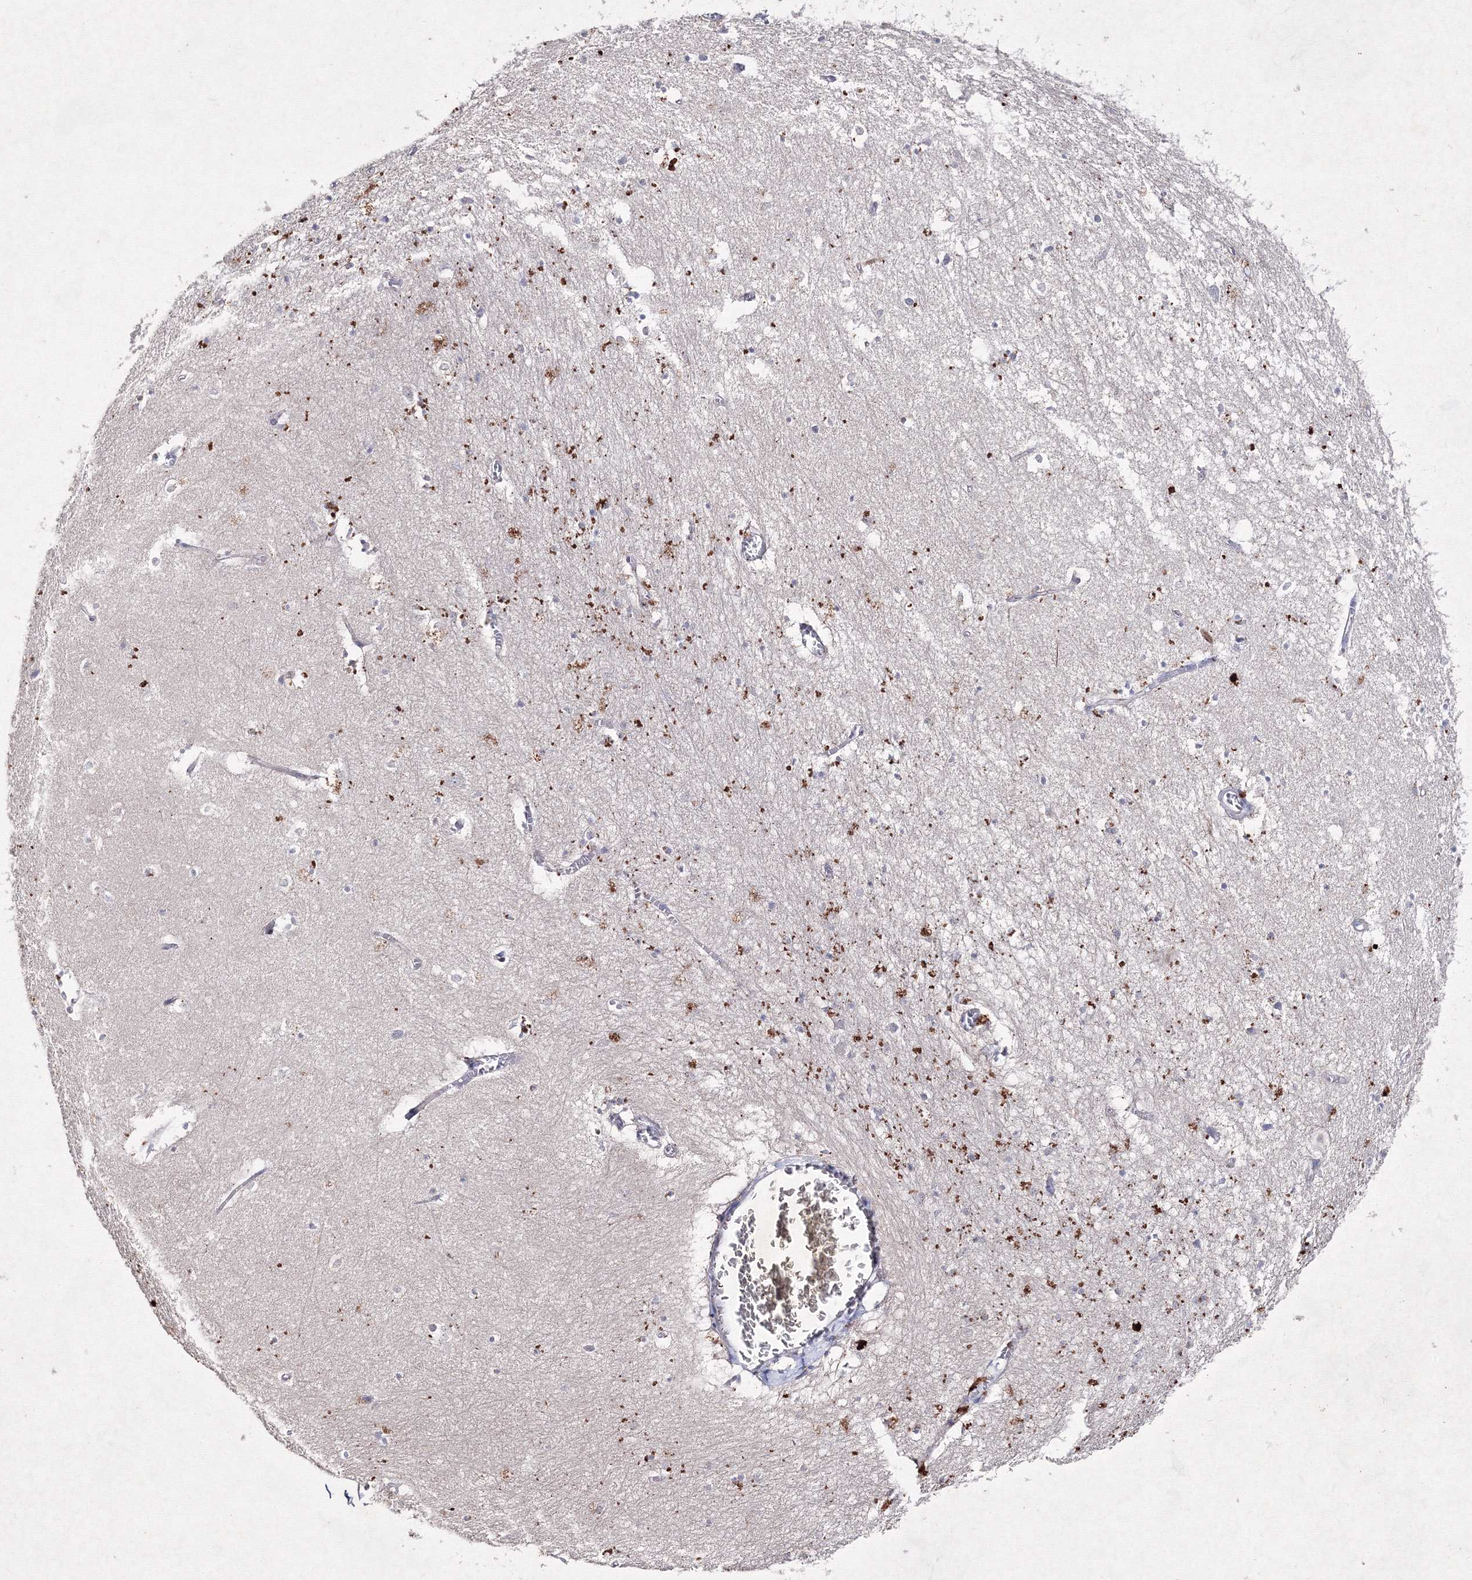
{"staining": {"intensity": "negative", "quantity": "none", "location": "none"}, "tissue": "hippocampus", "cell_type": "Glial cells", "image_type": "normal", "snomed": [{"axis": "morphology", "description": "Normal tissue, NOS"}, {"axis": "topography", "description": "Hippocampus"}], "caption": "Hippocampus stained for a protein using immunohistochemistry (IHC) displays no staining glial cells.", "gene": "SMIM29", "patient": {"sex": "female", "age": 64}}